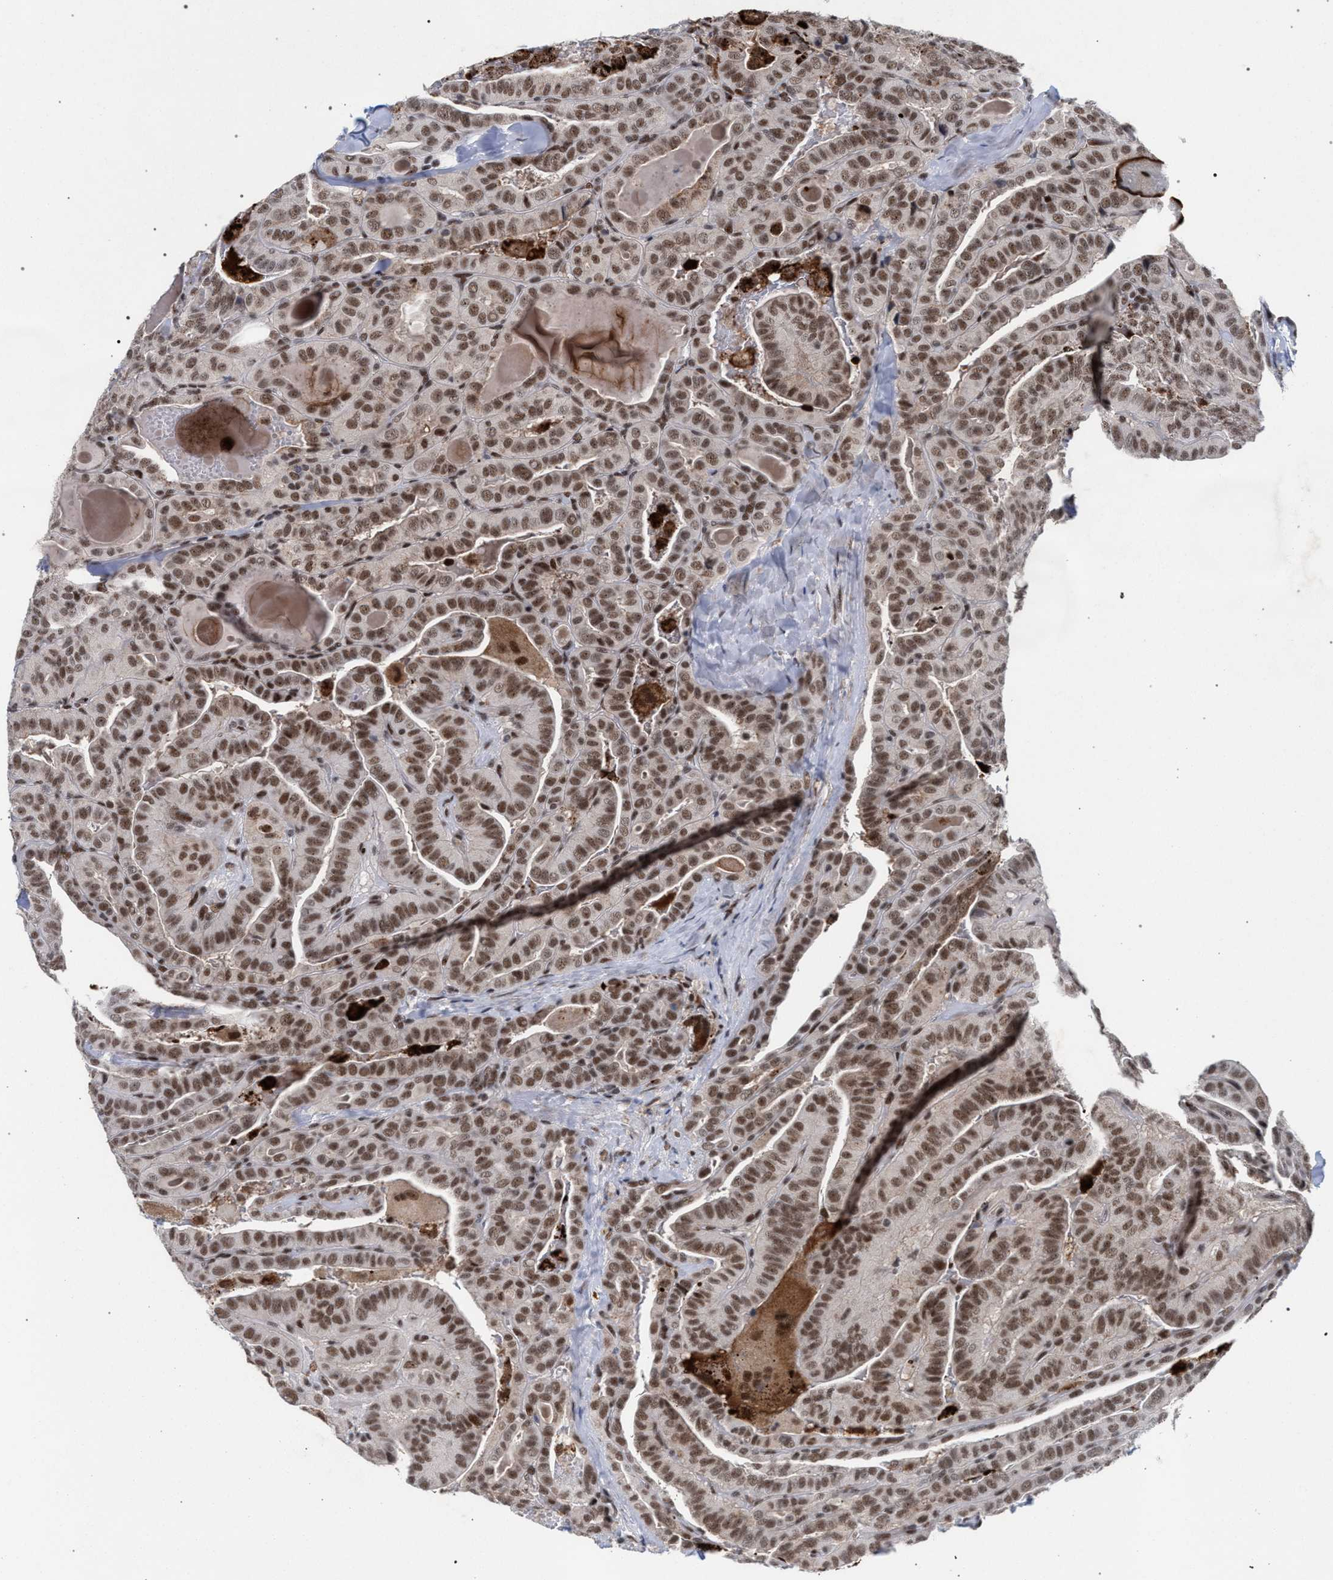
{"staining": {"intensity": "moderate", "quantity": ">75%", "location": "nuclear"}, "tissue": "thyroid cancer", "cell_type": "Tumor cells", "image_type": "cancer", "snomed": [{"axis": "morphology", "description": "Papillary adenocarcinoma, NOS"}, {"axis": "topography", "description": "Thyroid gland"}], "caption": "Moderate nuclear protein staining is present in about >75% of tumor cells in thyroid cancer (papillary adenocarcinoma).", "gene": "SCAF4", "patient": {"sex": "male", "age": 77}}